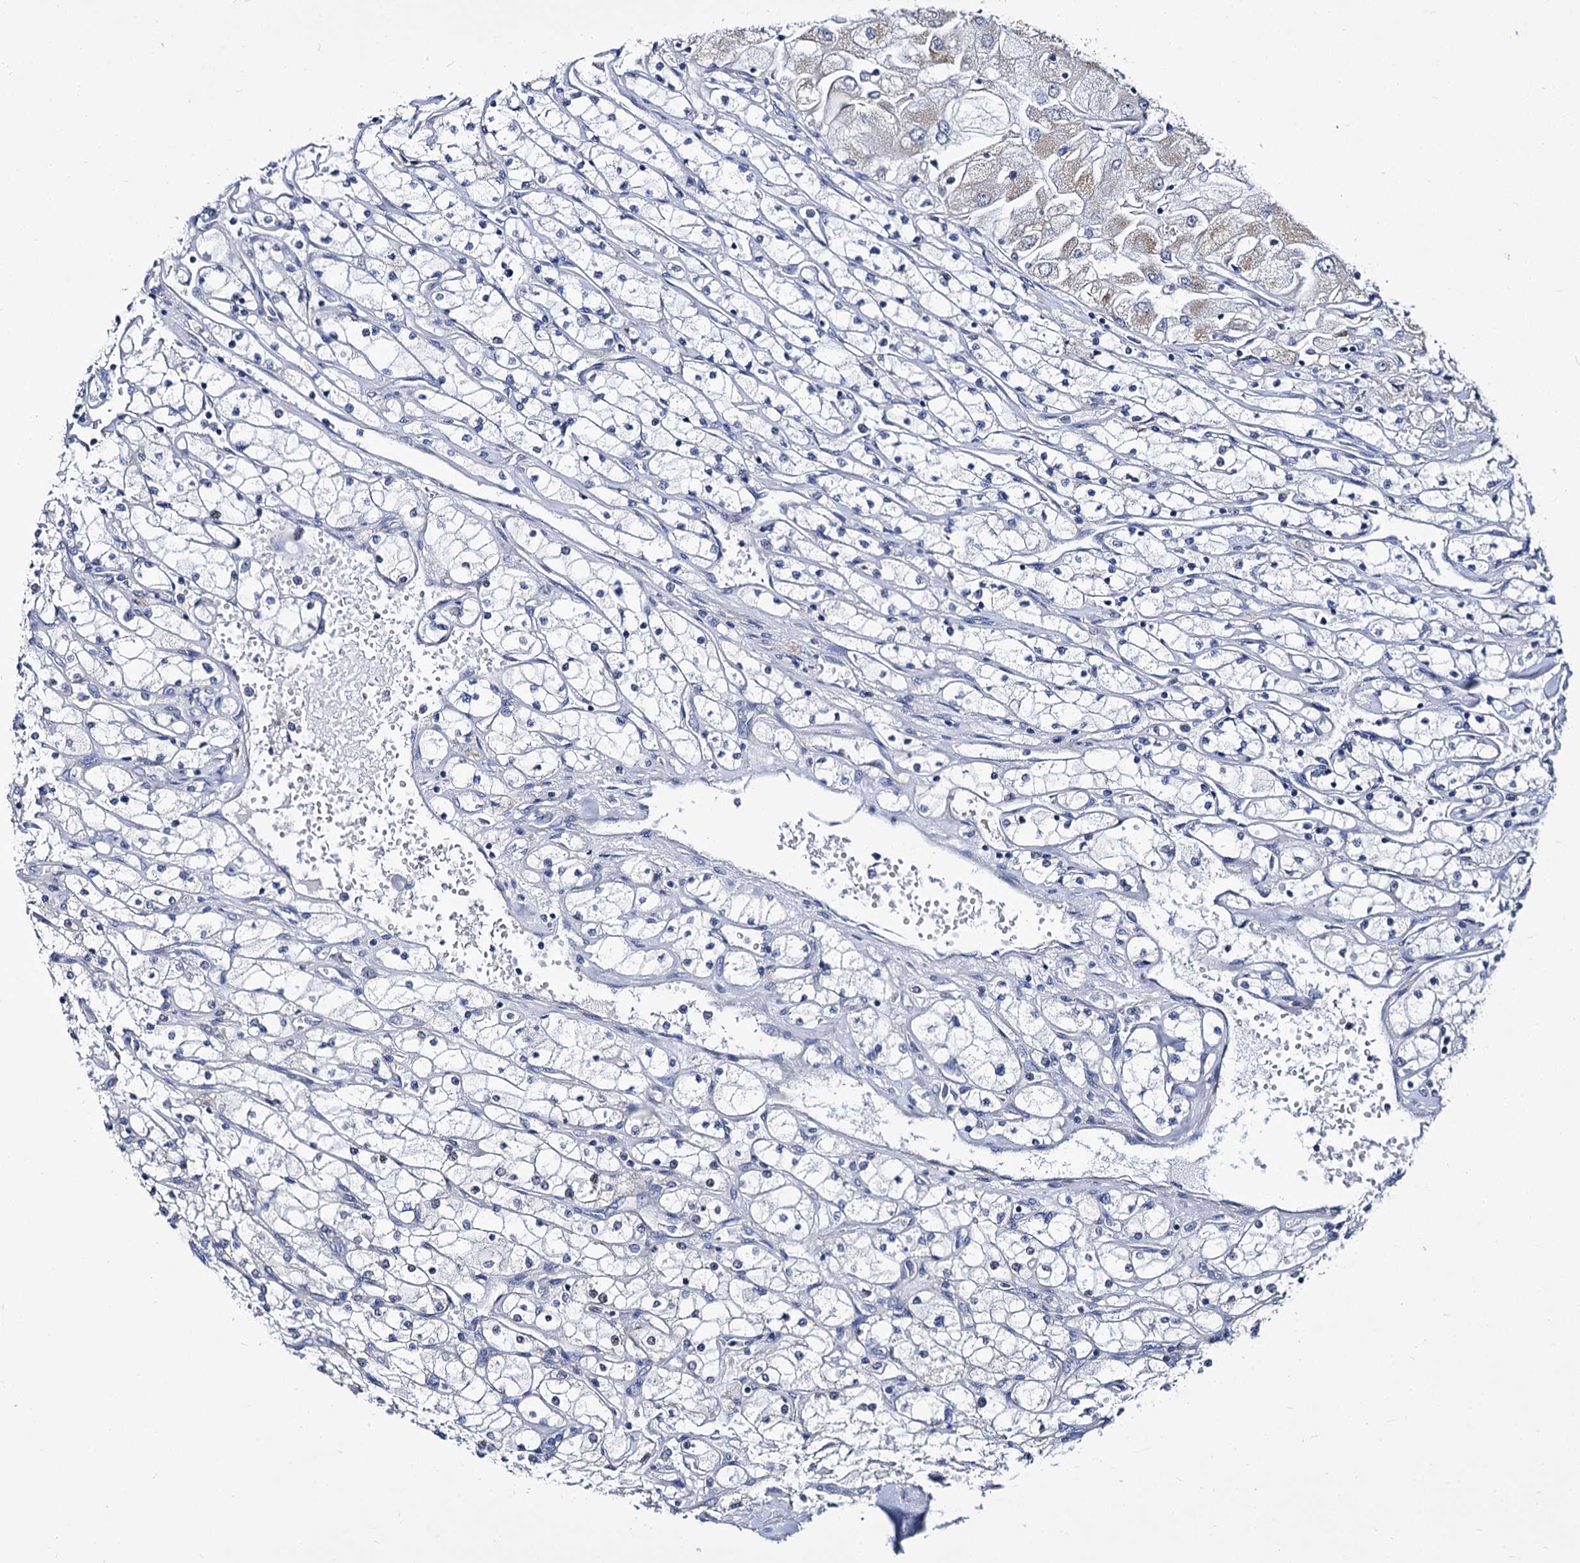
{"staining": {"intensity": "negative", "quantity": "none", "location": "none"}, "tissue": "renal cancer", "cell_type": "Tumor cells", "image_type": "cancer", "snomed": [{"axis": "morphology", "description": "Adenocarcinoma, NOS"}, {"axis": "topography", "description": "Kidney"}], "caption": "A photomicrograph of human renal cancer is negative for staining in tumor cells.", "gene": "PANX2", "patient": {"sex": "male", "age": 80}}